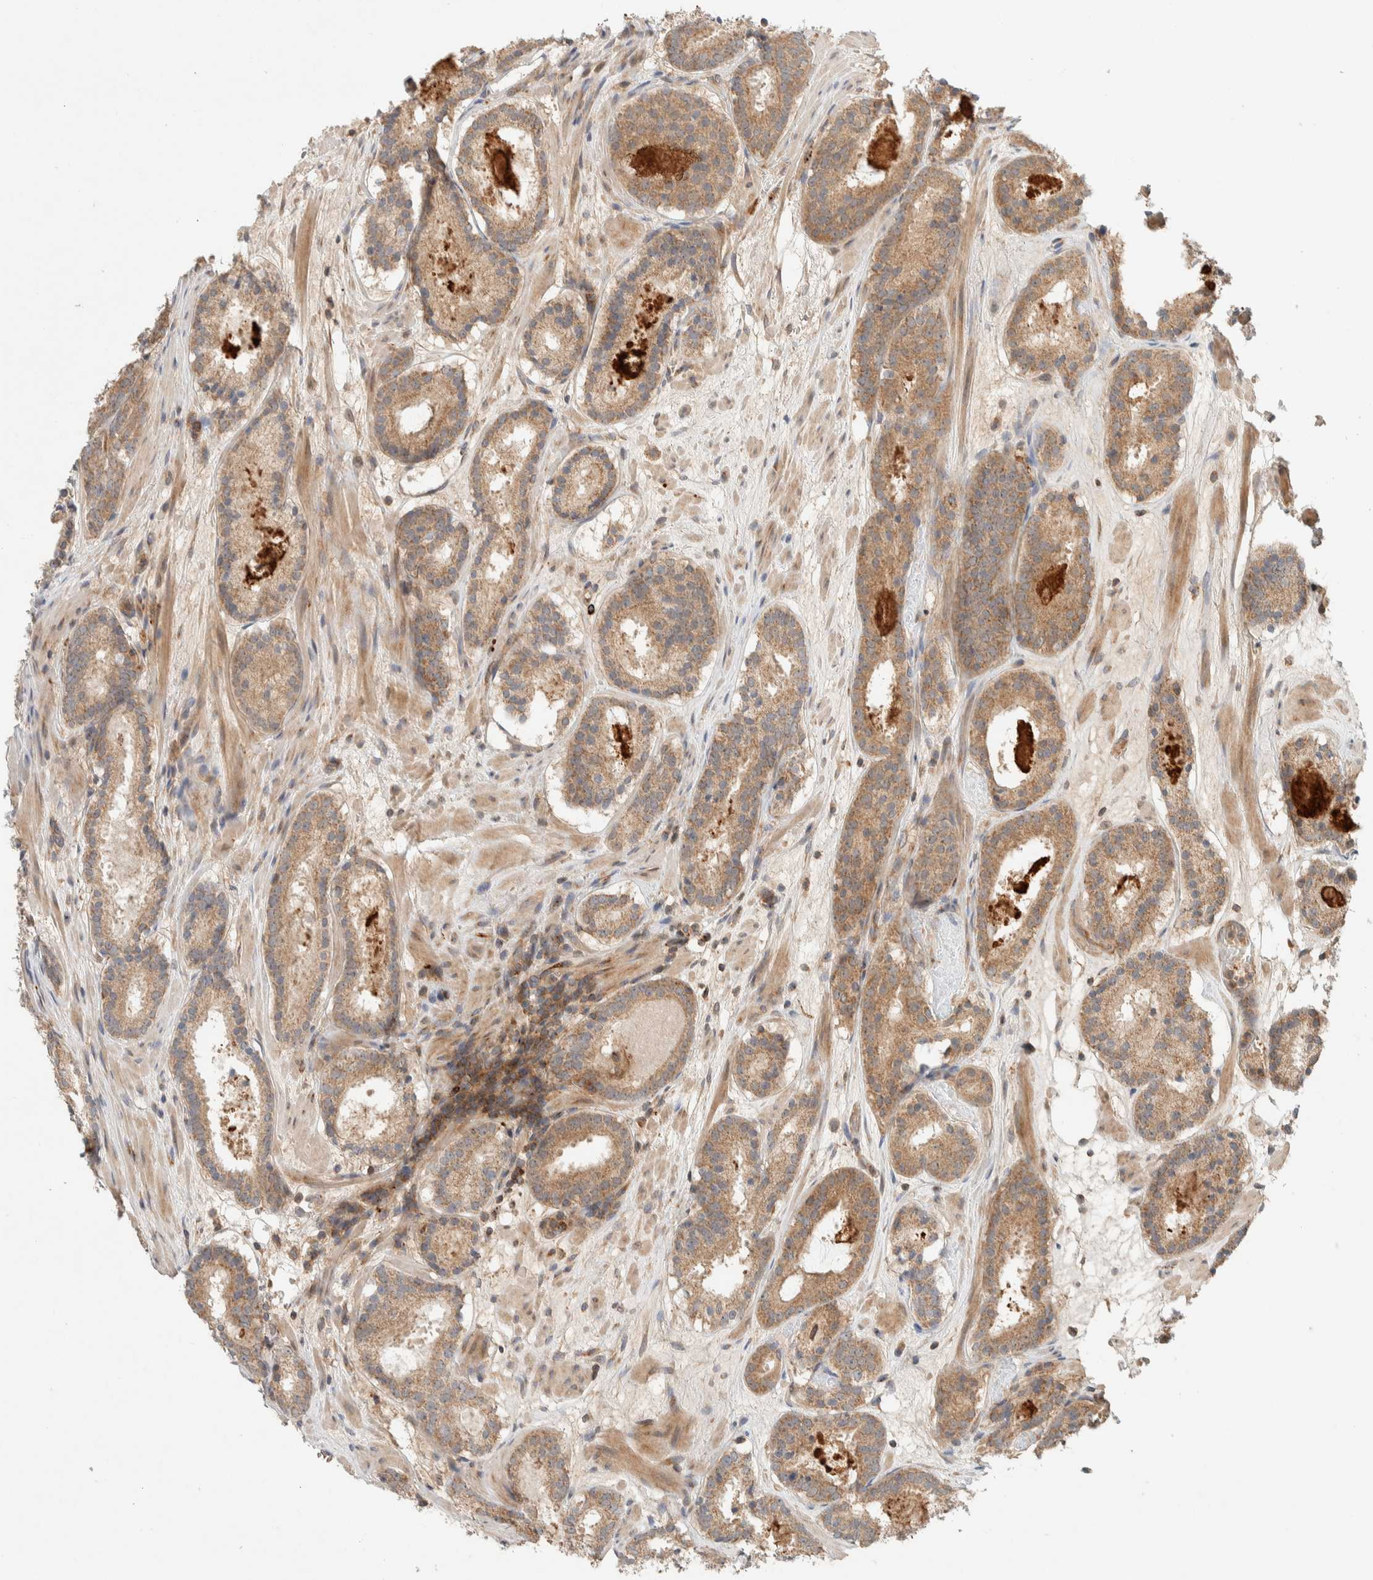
{"staining": {"intensity": "moderate", "quantity": ">75%", "location": "cytoplasmic/membranous"}, "tissue": "prostate cancer", "cell_type": "Tumor cells", "image_type": "cancer", "snomed": [{"axis": "morphology", "description": "Adenocarcinoma, Low grade"}, {"axis": "topography", "description": "Prostate"}], "caption": "A histopathology image showing moderate cytoplasmic/membranous staining in about >75% of tumor cells in prostate cancer, as visualized by brown immunohistochemical staining.", "gene": "KIF9", "patient": {"sex": "male", "age": 69}}